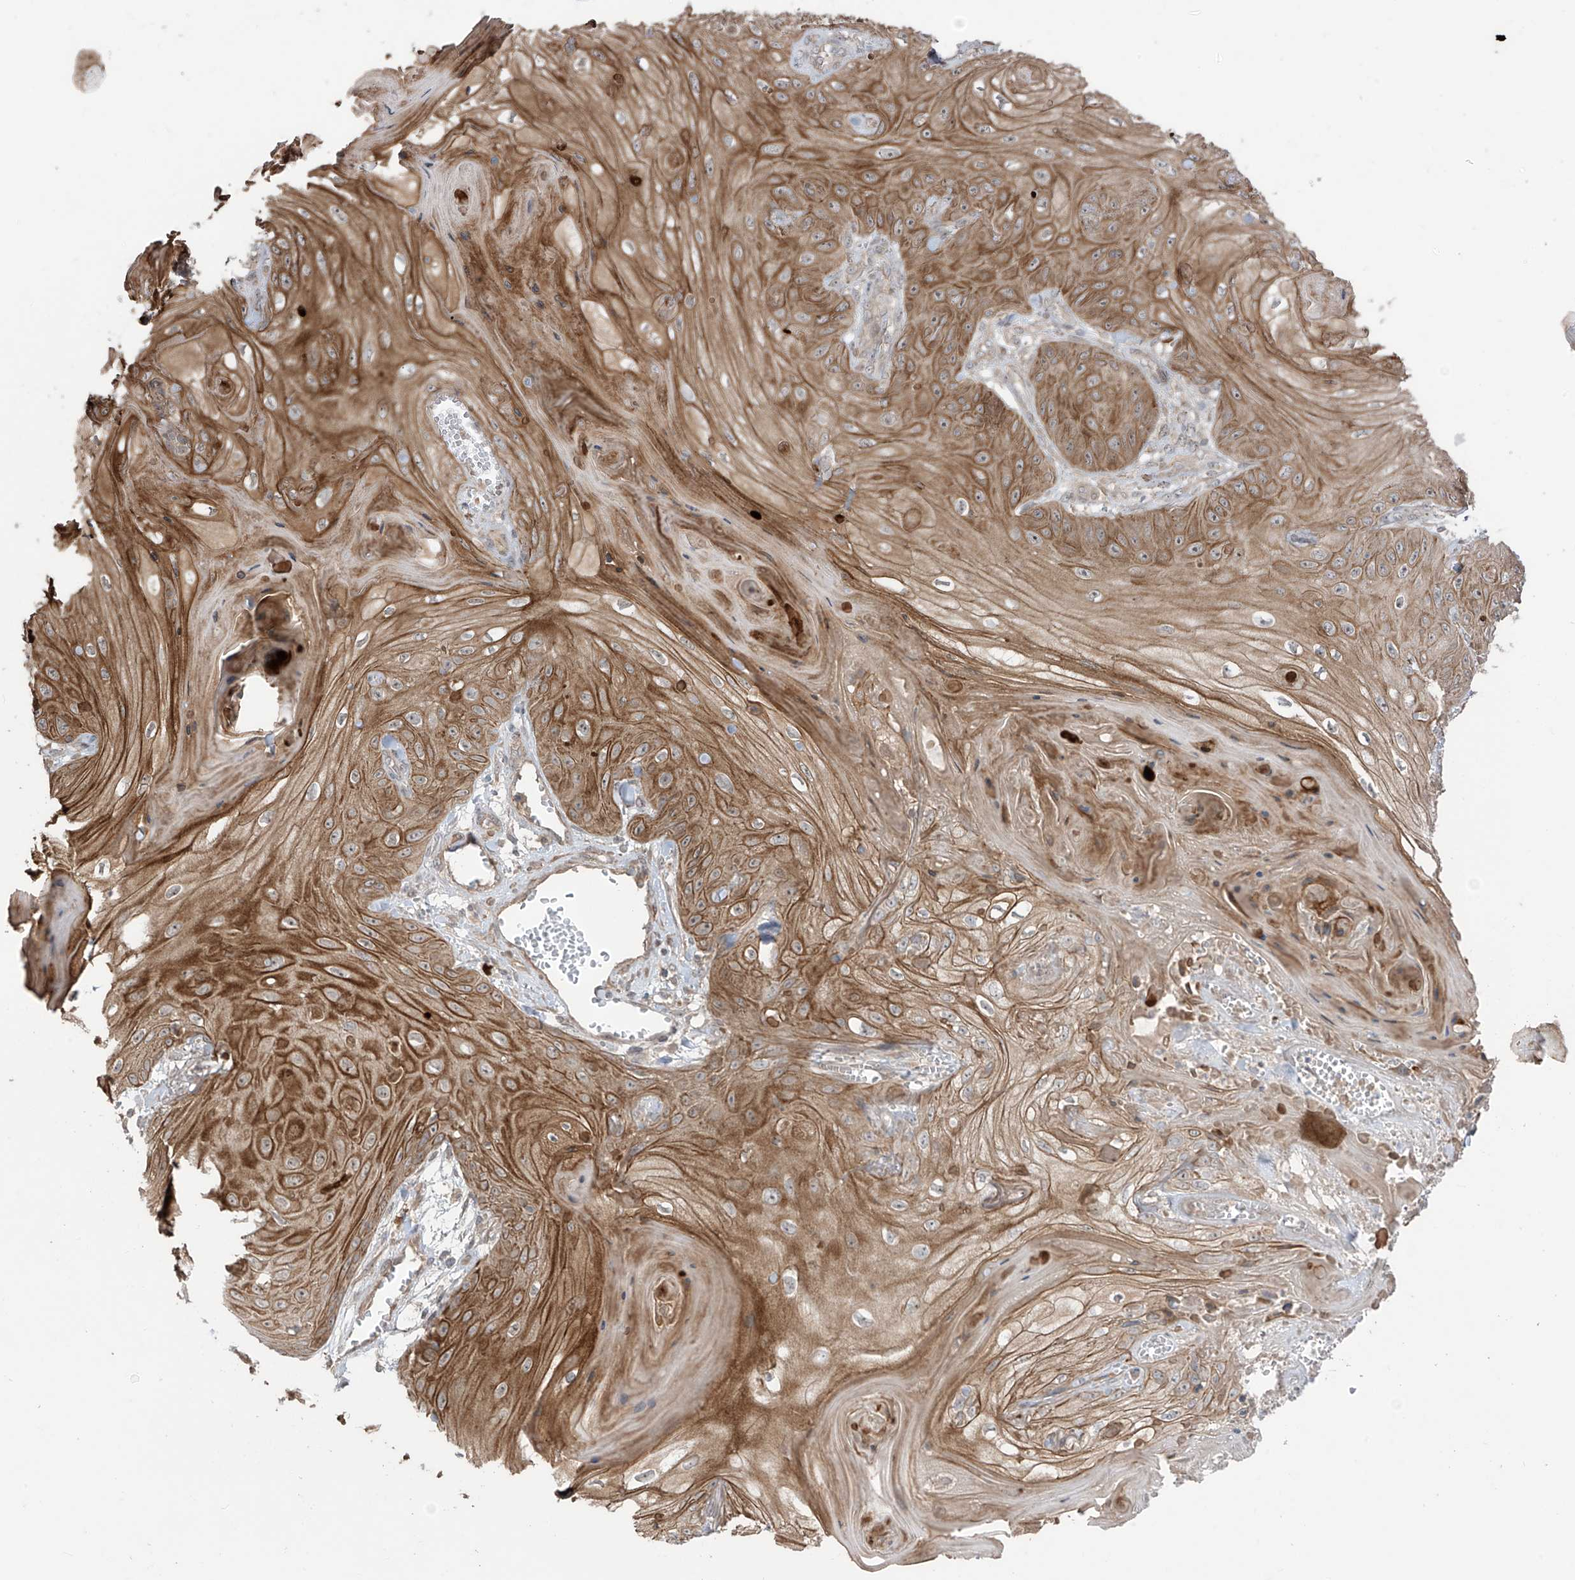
{"staining": {"intensity": "moderate", "quantity": ">75%", "location": "cytoplasmic/membranous"}, "tissue": "skin cancer", "cell_type": "Tumor cells", "image_type": "cancer", "snomed": [{"axis": "morphology", "description": "Squamous cell carcinoma, NOS"}, {"axis": "topography", "description": "Skin"}], "caption": "An immunohistochemistry micrograph of neoplastic tissue is shown. Protein staining in brown highlights moderate cytoplasmic/membranous positivity in squamous cell carcinoma (skin) within tumor cells.", "gene": "LRRC74A", "patient": {"sex": "male", "age": 74}}